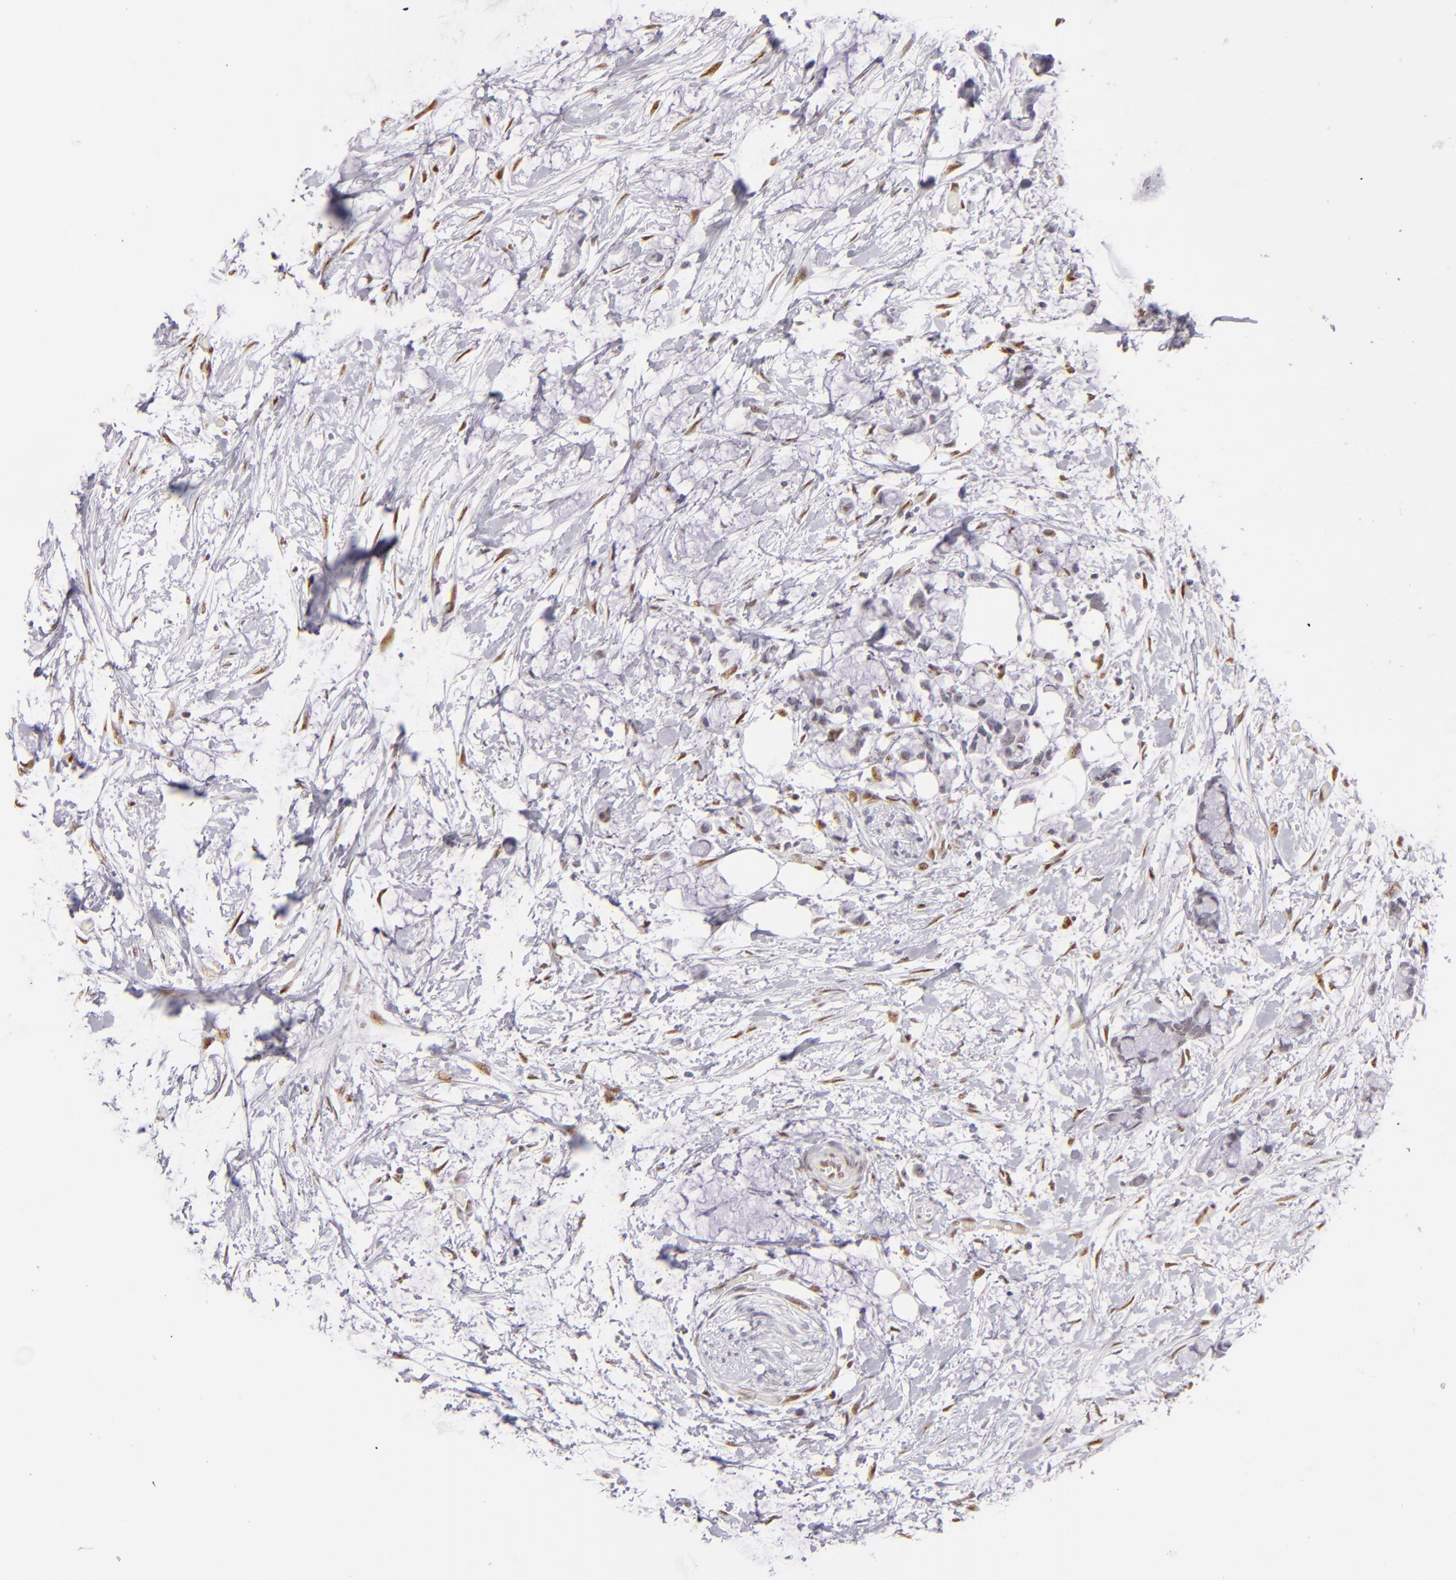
{"staining": {"intensity": "weak", "quantity": "<25%", "location": "nuclear"}, "tissue": "colorectal cancer", "cell_type": "Tumor cells", "image_type": "cancer", "snomed": [{"axis": "morphology", "description": "Normal tissue, NOS"}, {"axis": "morphology", "description": "Adenocarcinoma, NOS"}, {"axis": "topography", "description": "Colon"}, {"axis": "topography", "description": "Peripheral nerve tissue"}], "caption": "Immunohistochemical staining of human adenocarcinoma (colorectal) exhibits no significant staining in tumor cells.", "gene": "TOP3A", "patient": {"sex": "male", "age": 14}}